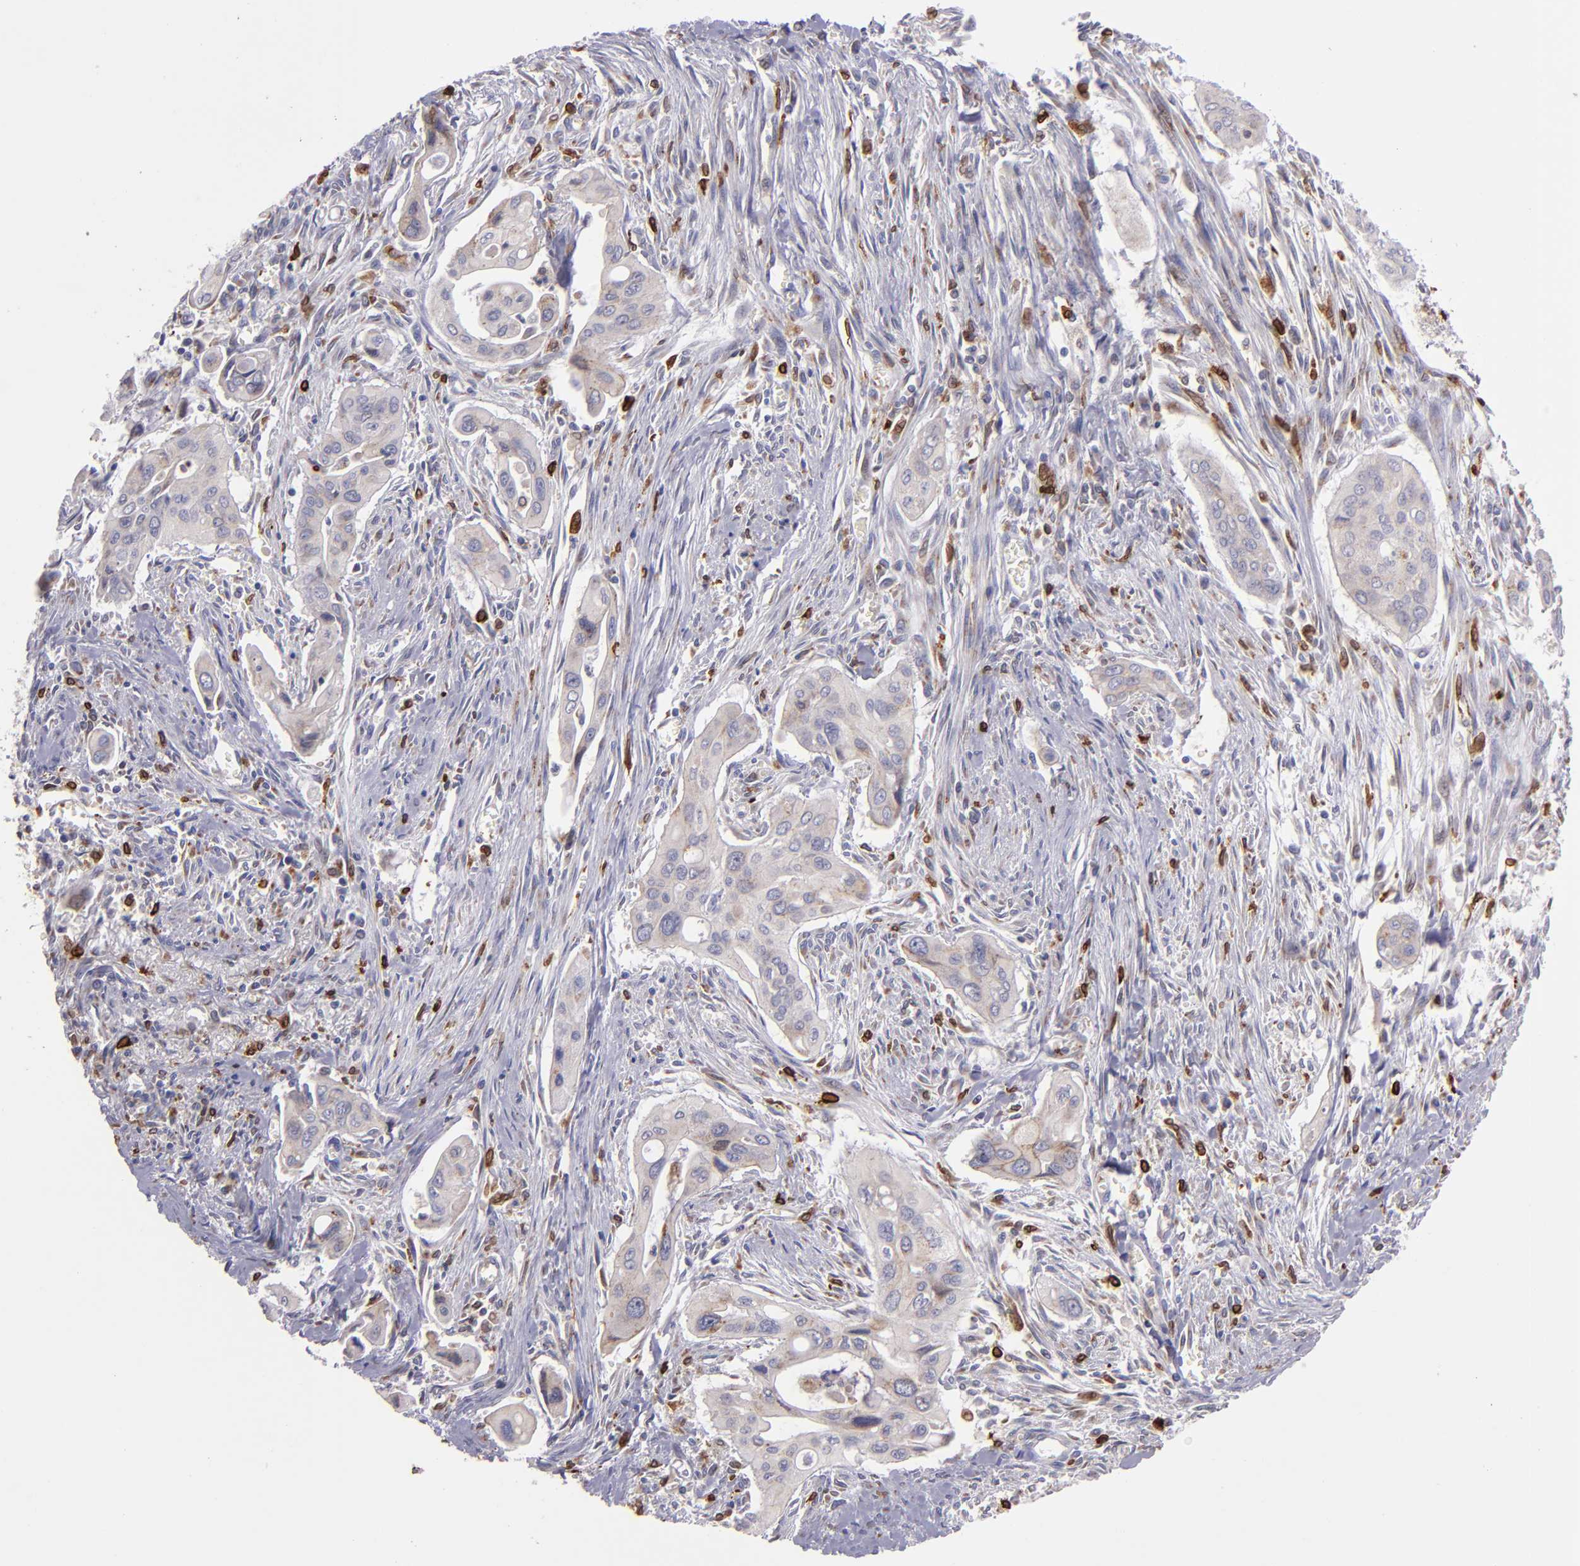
{"staining": {"intensity": "weak", "quantity": "<25%", "location": "cytoplasmic/membranous"}, "tissue": "pancreatic cancer", "cell_type": "Tumor cells", "image_type": "cancer", "snomed": [{"axis": "morphology", "description": "Adenocarcinoma, NOS"}, {"axis": "topography", "description": "Pancreas"}], "caption": "This is a micrograph of immunohistochemistry staining of pancreatic cancer, which shows no positivity in tumor cells. (Stains: DAB immunohistochemistry with hematoxylin counter stain, Microscopy: brightfield microscopy at high magnification).", "gene": "PTGS1", "patient": {"sex": "male", "age": 77}}